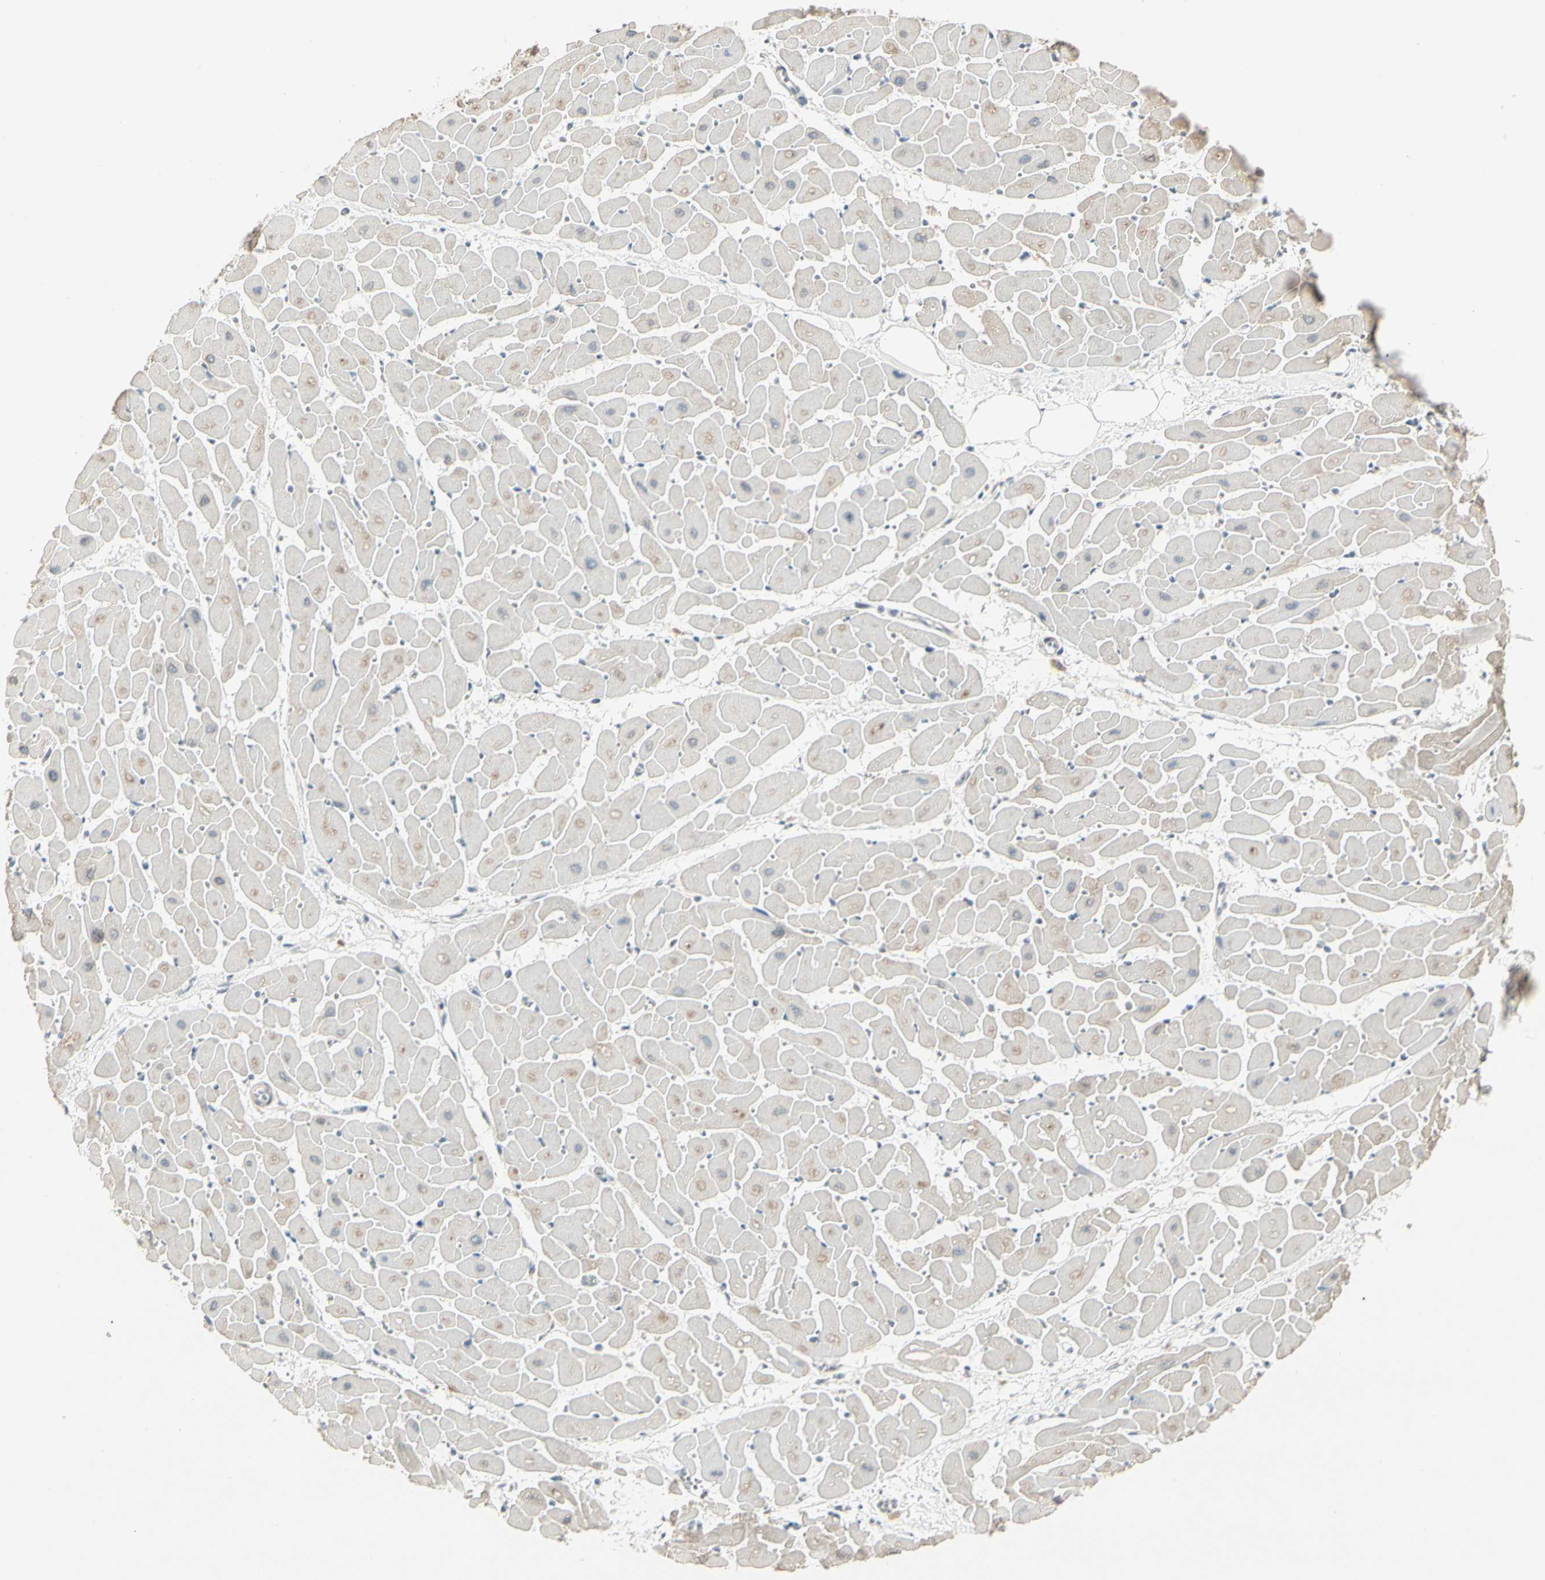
{"staining": {"intensity": "weak", "quantity": "<25%", "location": "cytoplasmic/membranous"}, "tissue": "heart muscle", "cell_type": "Cardiomyocytes", "image_type": "normal", "snomed": [{"axis": "morphology", "description": "Normal tissue, NOS"}, {"axis": "topography", "description": "Heart"}], "caption": "A high-resolution micrograph shows immunohistochemistry staining of benign heart muscle, which reveals no significant expression in cardiomyocytes.", "gene": "DMPK", "patient": {"sex": "female", "age": 19}}